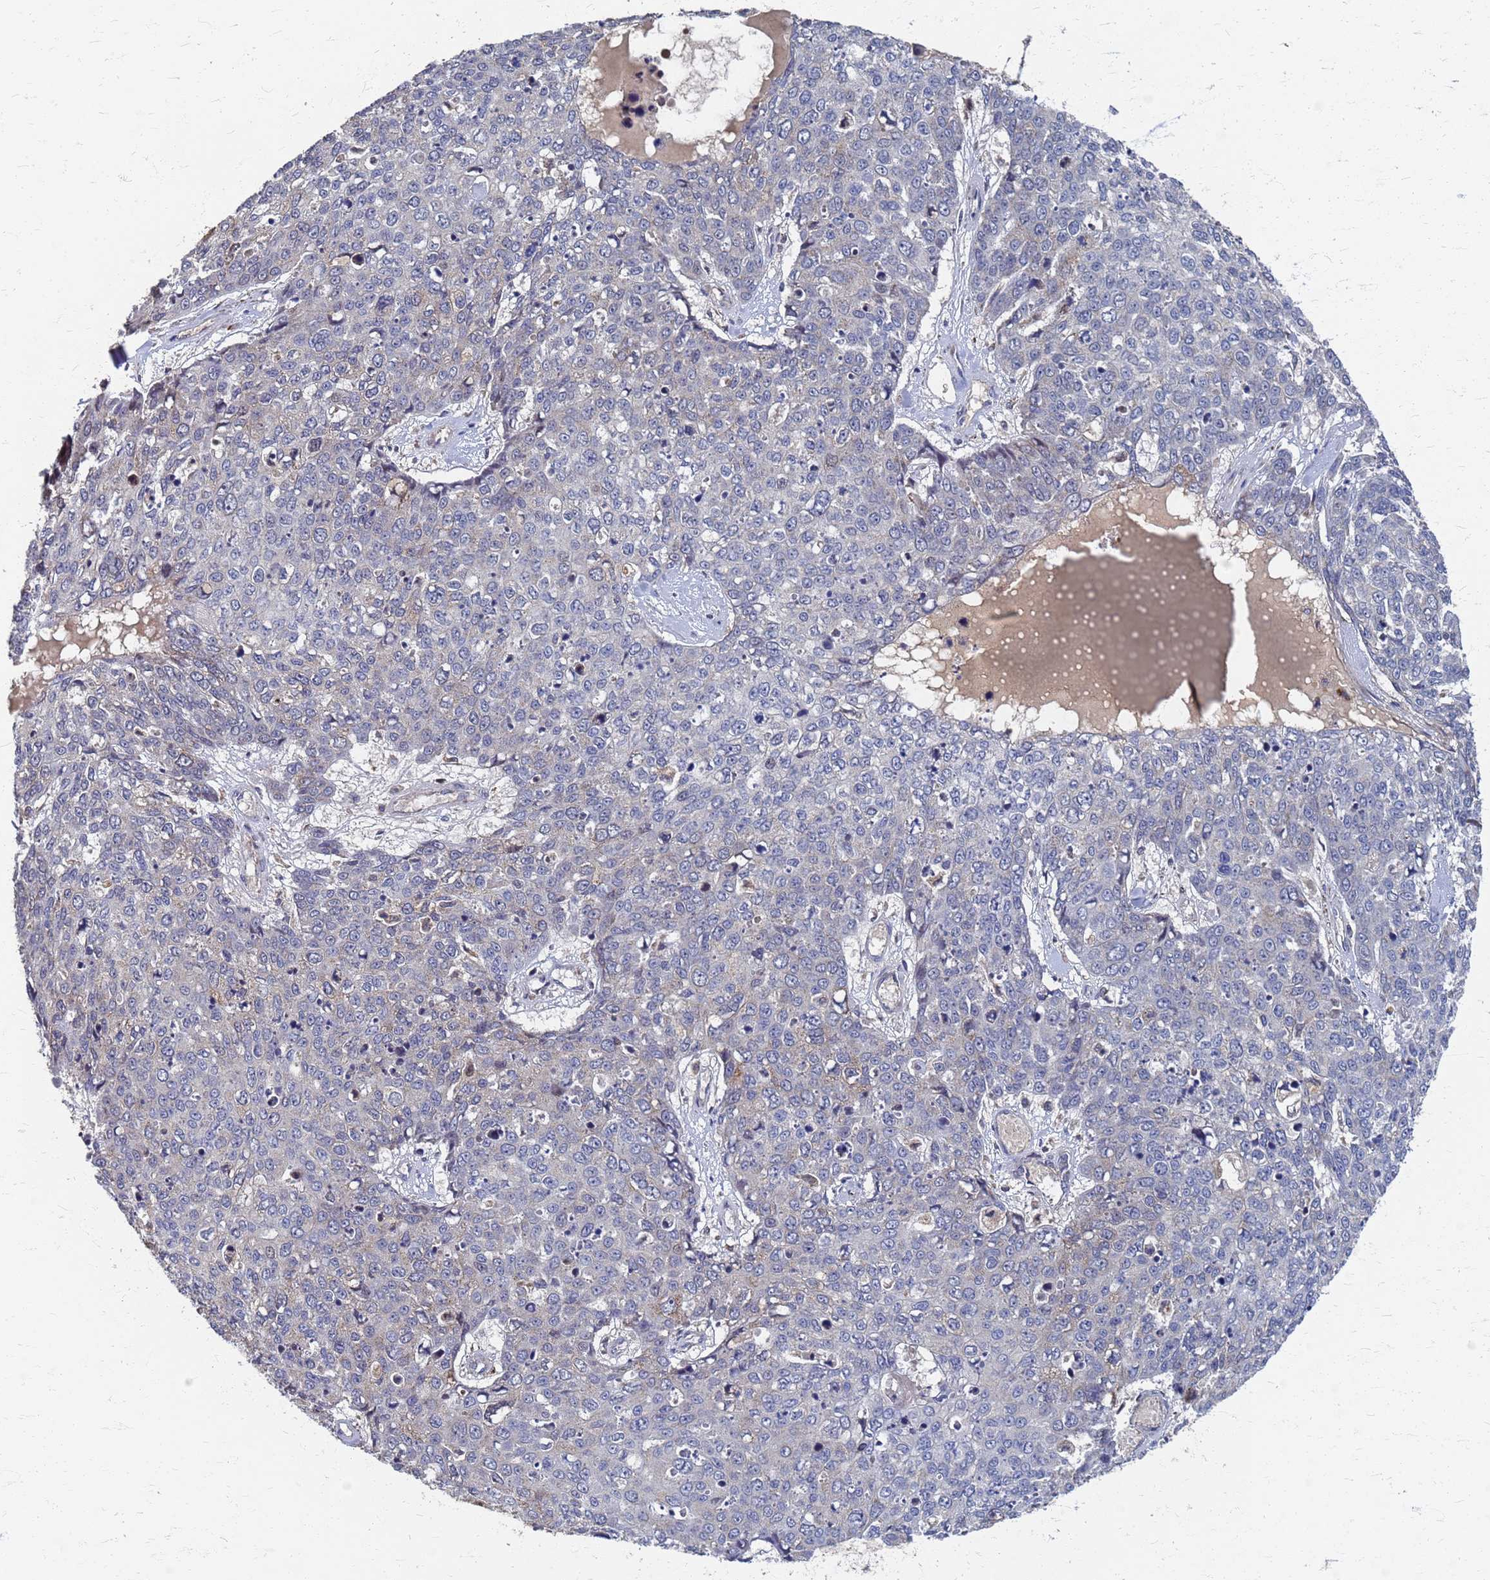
{"staining": {"intensity": "negative", "quantity": "none", "location": "none"}, "tissue": "skin cancer", "cell_type": "Tumor cells", "image_type": "cancer", "snomed": [{"axis": "morphology", "description": "Squamous cell carcinoma, NOS"}, {"axis": "topography", "description": "Skin"}], "caption": "A high-resolution micrograph shows immunohistochemistry staining of skin squamous cell carcinoma, which demonstrates no significant staining in tumor cells.", "gene": "ATPAF1", "patient": {"sex": "male", "age": 71}}